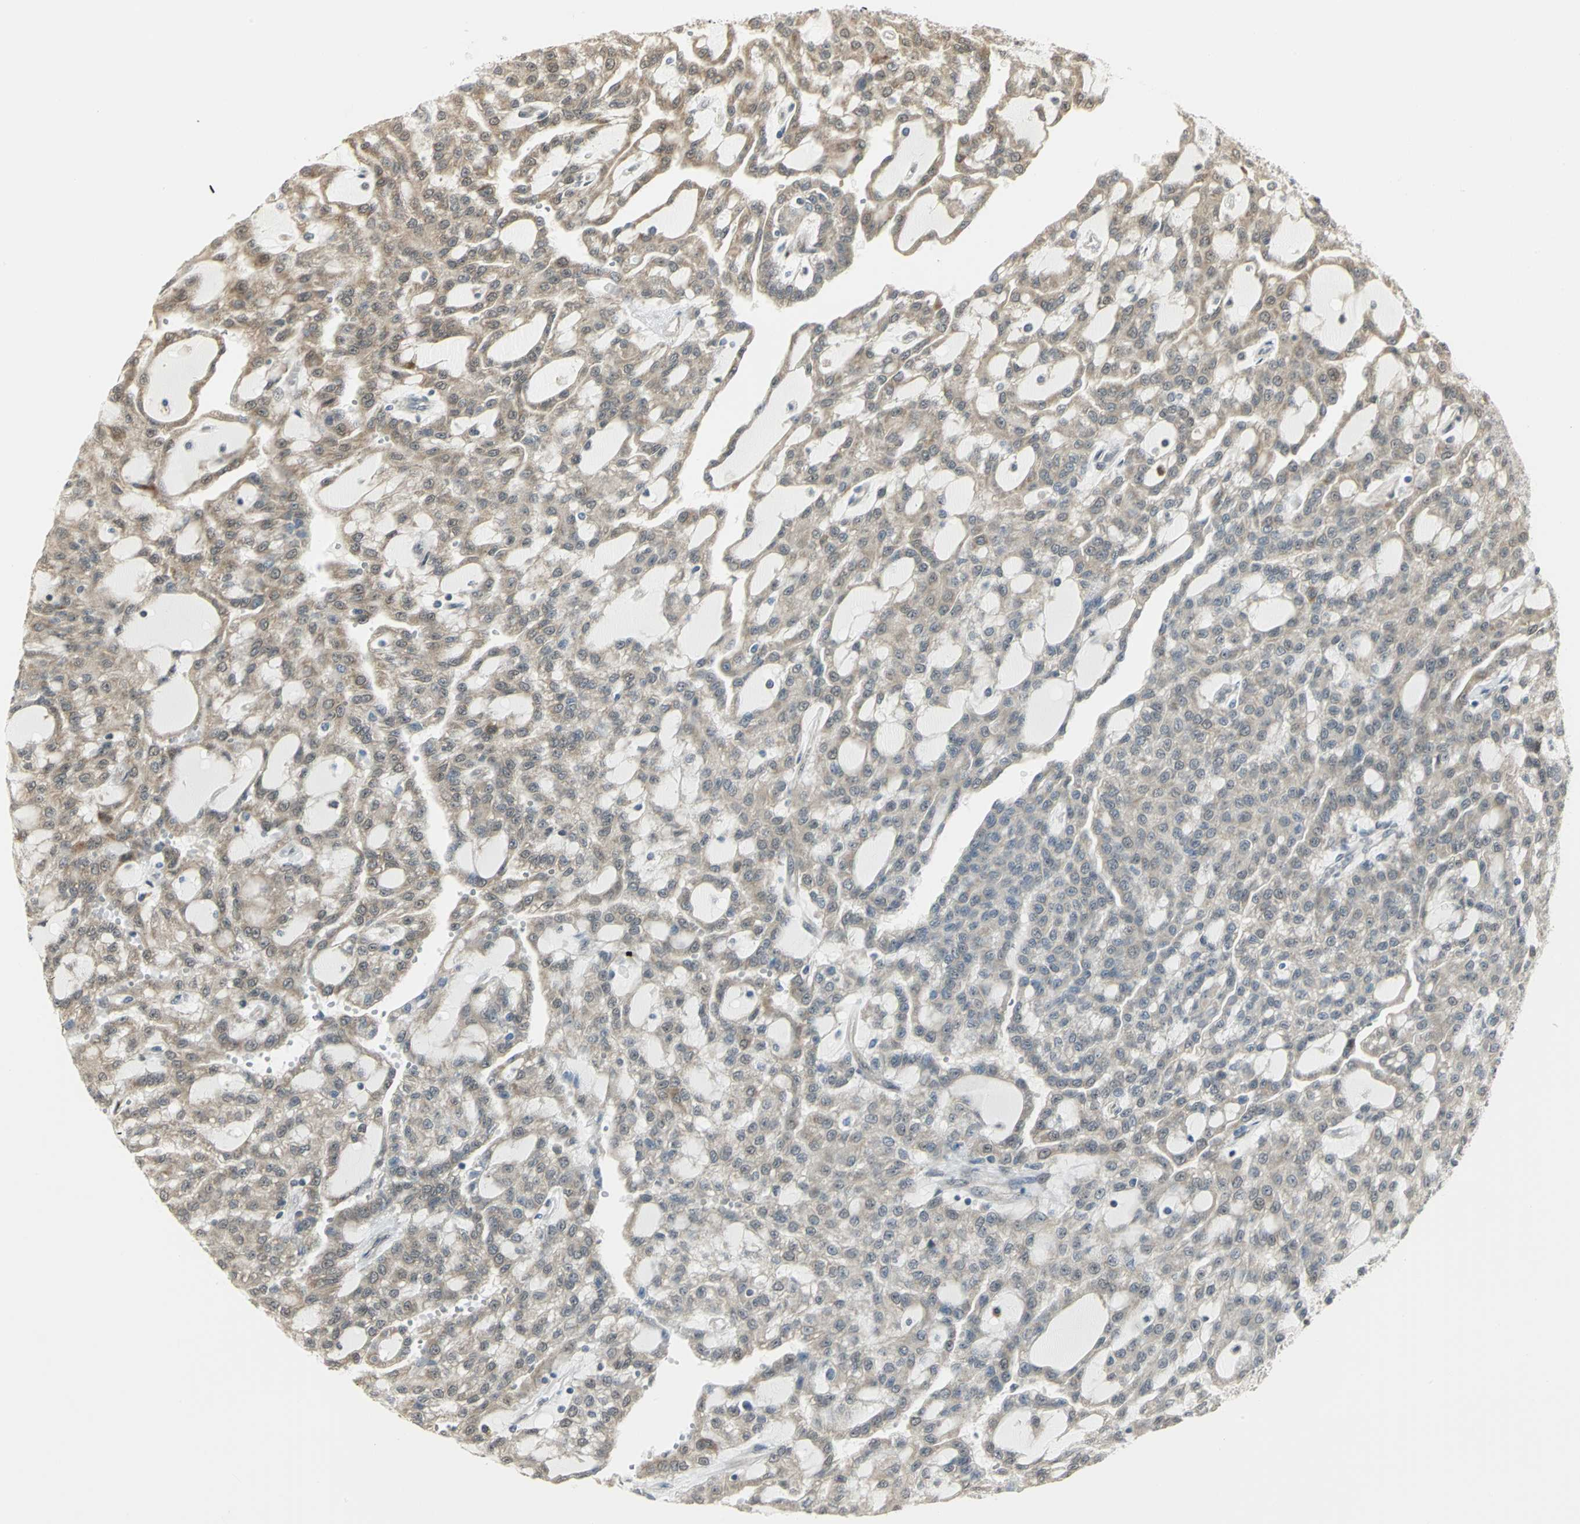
{"staining": {"intensity": "weak", "quantity": ">75%", "location": "cytoplasmic/membranous"}, "tissue": "renal cancer", "cell_type": "Tumor cells", "image_type": "cancer", "snomed": [{"axis": "morphology", "description": "Adenocarcinoma, NOS"}, {"axis": "topography", "description": "Kidney"}], "caption": "A brown stain labels weak cytoplasmic/membranous staining of a protein in human adenocarcinoma (renal) tumor cells. (DAB IHC with brightfield microscopy, high magnification).", "gene": "PSMC4", "patient": {"sex": "male", "age": 63}}